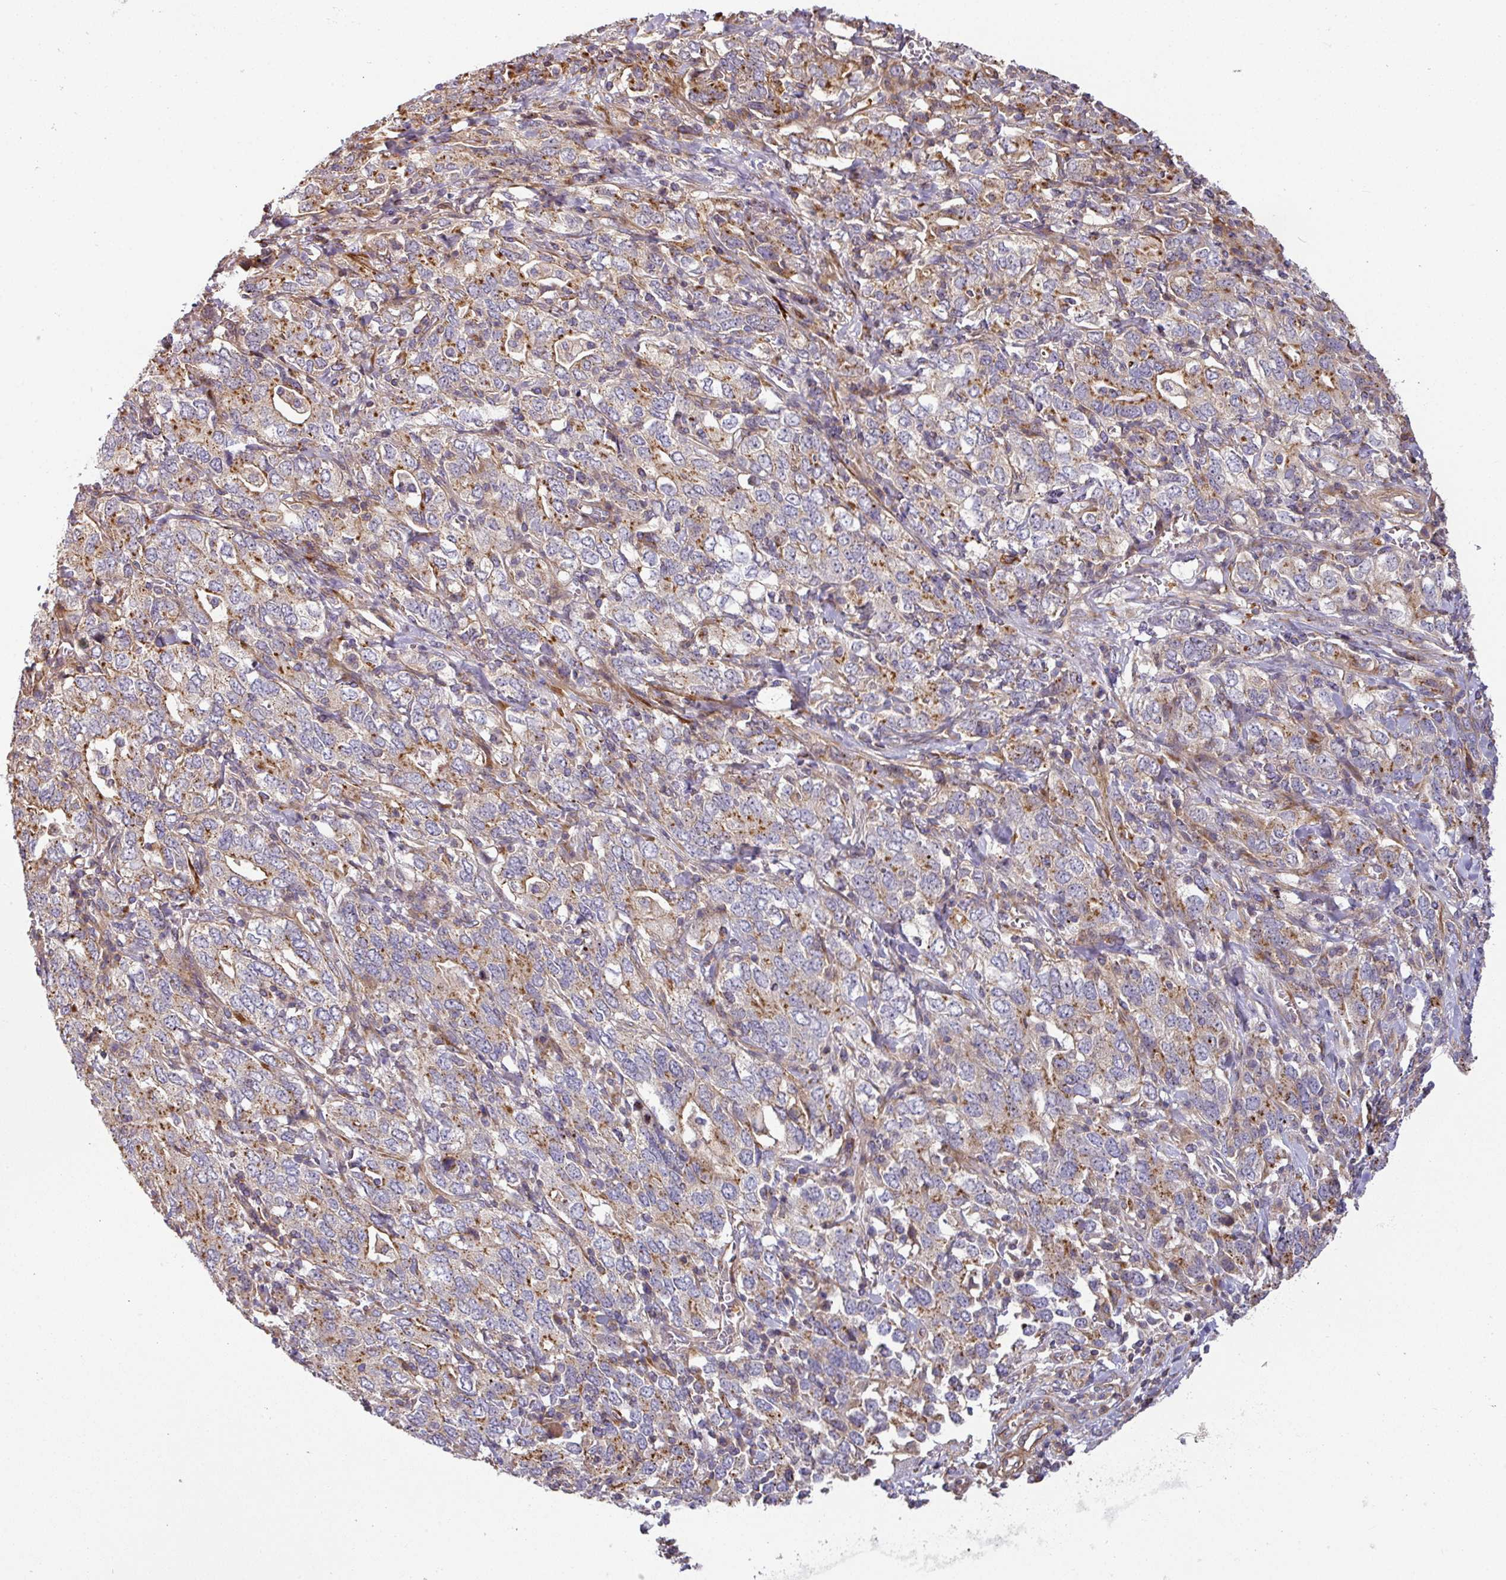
{"staining": {"intensity": "moderate", "quantity": "25%-75%", "location": "cytoplasmic/membranous"}, "tissue": "stomach cancer", "cell_type": "Tumor cells", "image_type": "cancer", "snomed": [{"axis": "morphology", "description": "Adenocarcinoma, NOS"}, {"axis": "topography", "description": "Stomach, upper"}, {"axis": "topography", "description": "Stomach"}], "caption": "This is an image of IHC staining of adenocarcinoma (stomach), which shows moderate positivity in the cytoplasmic/membranous of tumor cells.", "gene": "CASP2", "patient": {"sex": "male", "age": 62}}